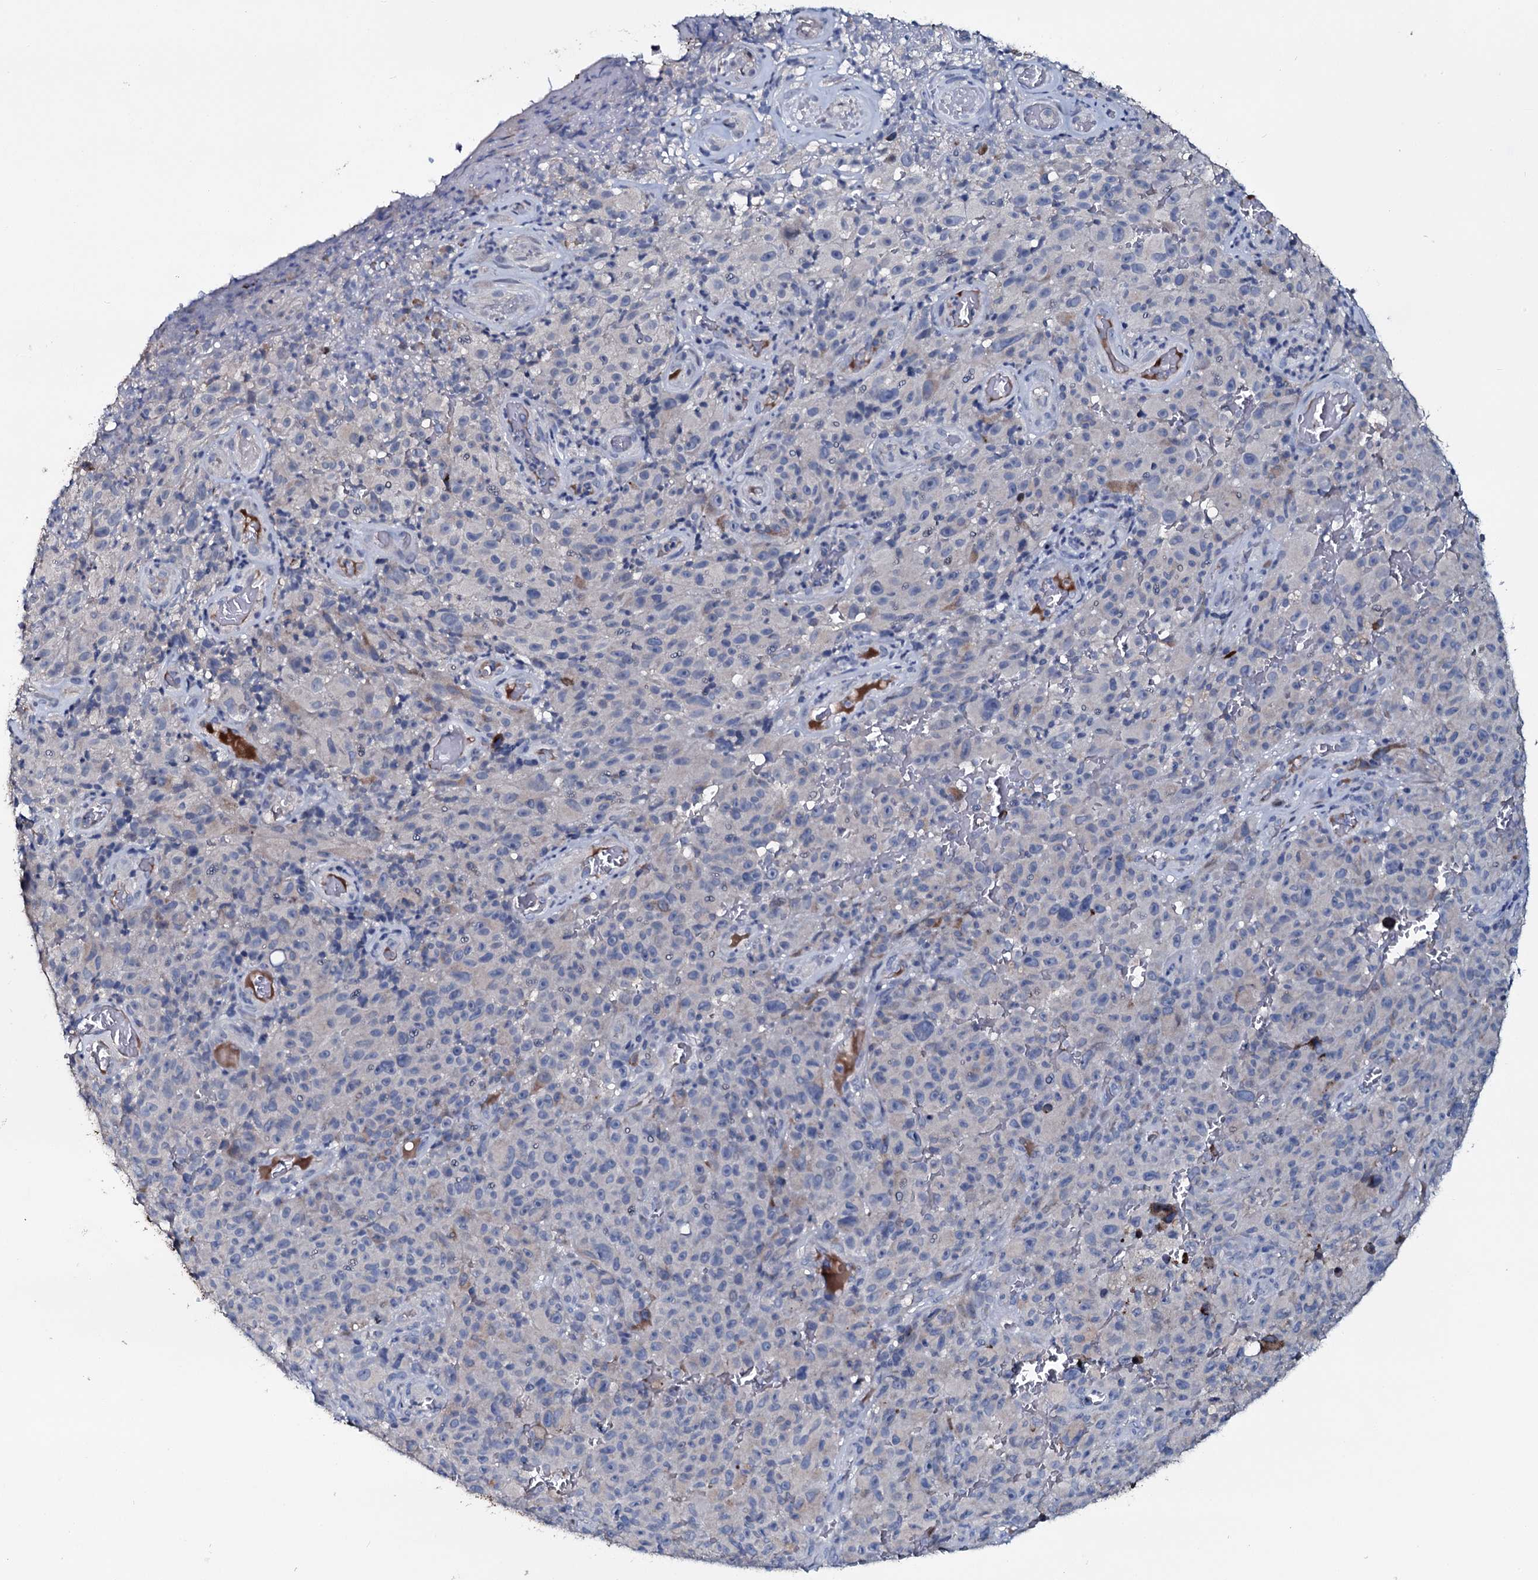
{"staining": {"intensity": "negative", "quantity": "none", "location": "none"}, "tissue": "melanoma", "cell_type": "Tumor cells", "image_type": "cancer", "snomed": [{"axis": "morphology", "description": "Malignant melanoma, NOS"}, {"axis": "topography", "description": "Skin"}], "caption": "Tumor cells are negative for brown protein staining in melanoma. (DAB IHC, high magnification).", "gene": "IL12B", "patient": {"sex": "female", "age": 82}}